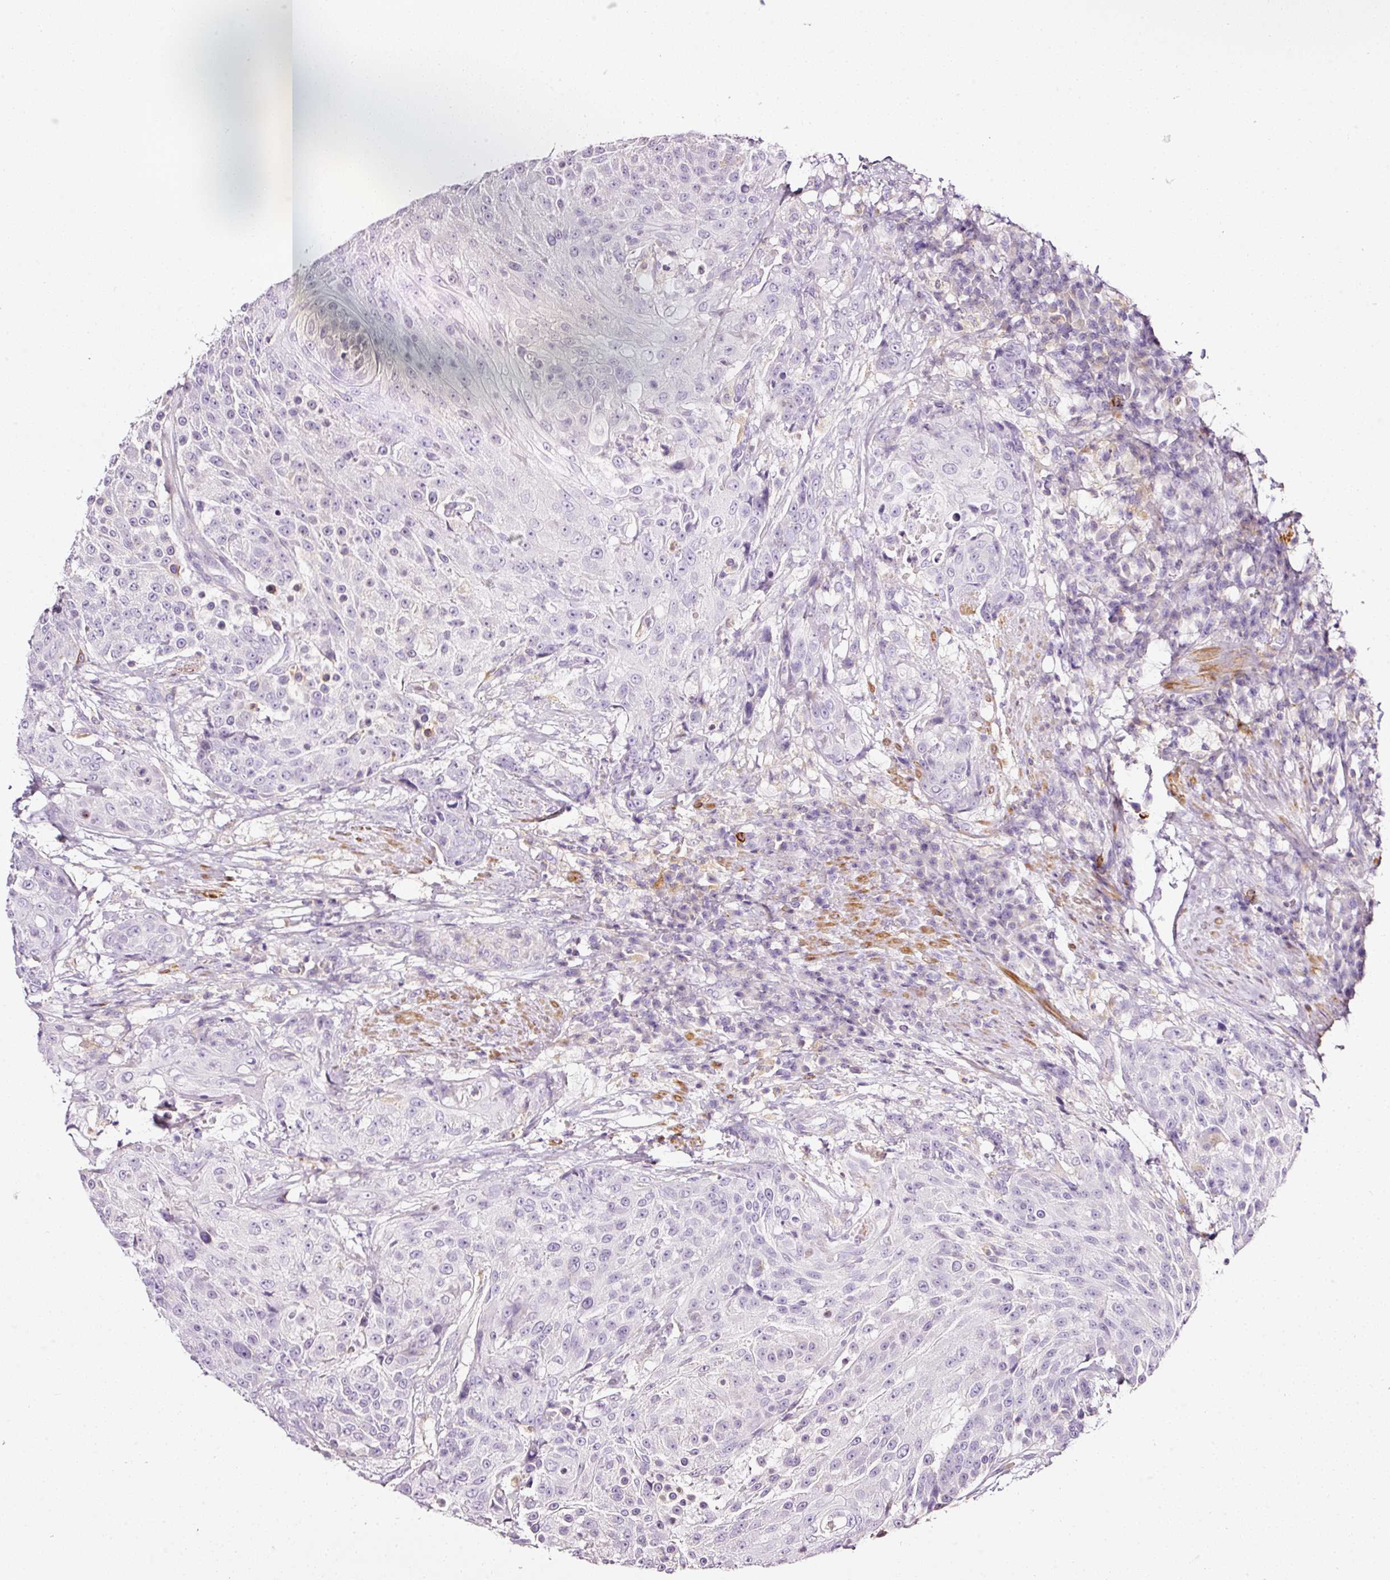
{"staining": {"intensity": "negative", "quantity": "none", "location": "none"}, "tissue": "urothelial cancer", "cell_type": "Tumor cells", "image_type": "cancer", "snomed": [{"axis": "morphology", "description": "Urothelial carcinoma, High grade"}, {"axis": "topography", "description": "Urinary bladder"}], "caption": "DAB (3,3'-diaminobenzidine) immunohistochemical staining of human high-grade urothelial carcinoma shows no significant expression in tumor cells.", "gene": "CYB561A3", "patient": {"sex": "female", "age": 63}}